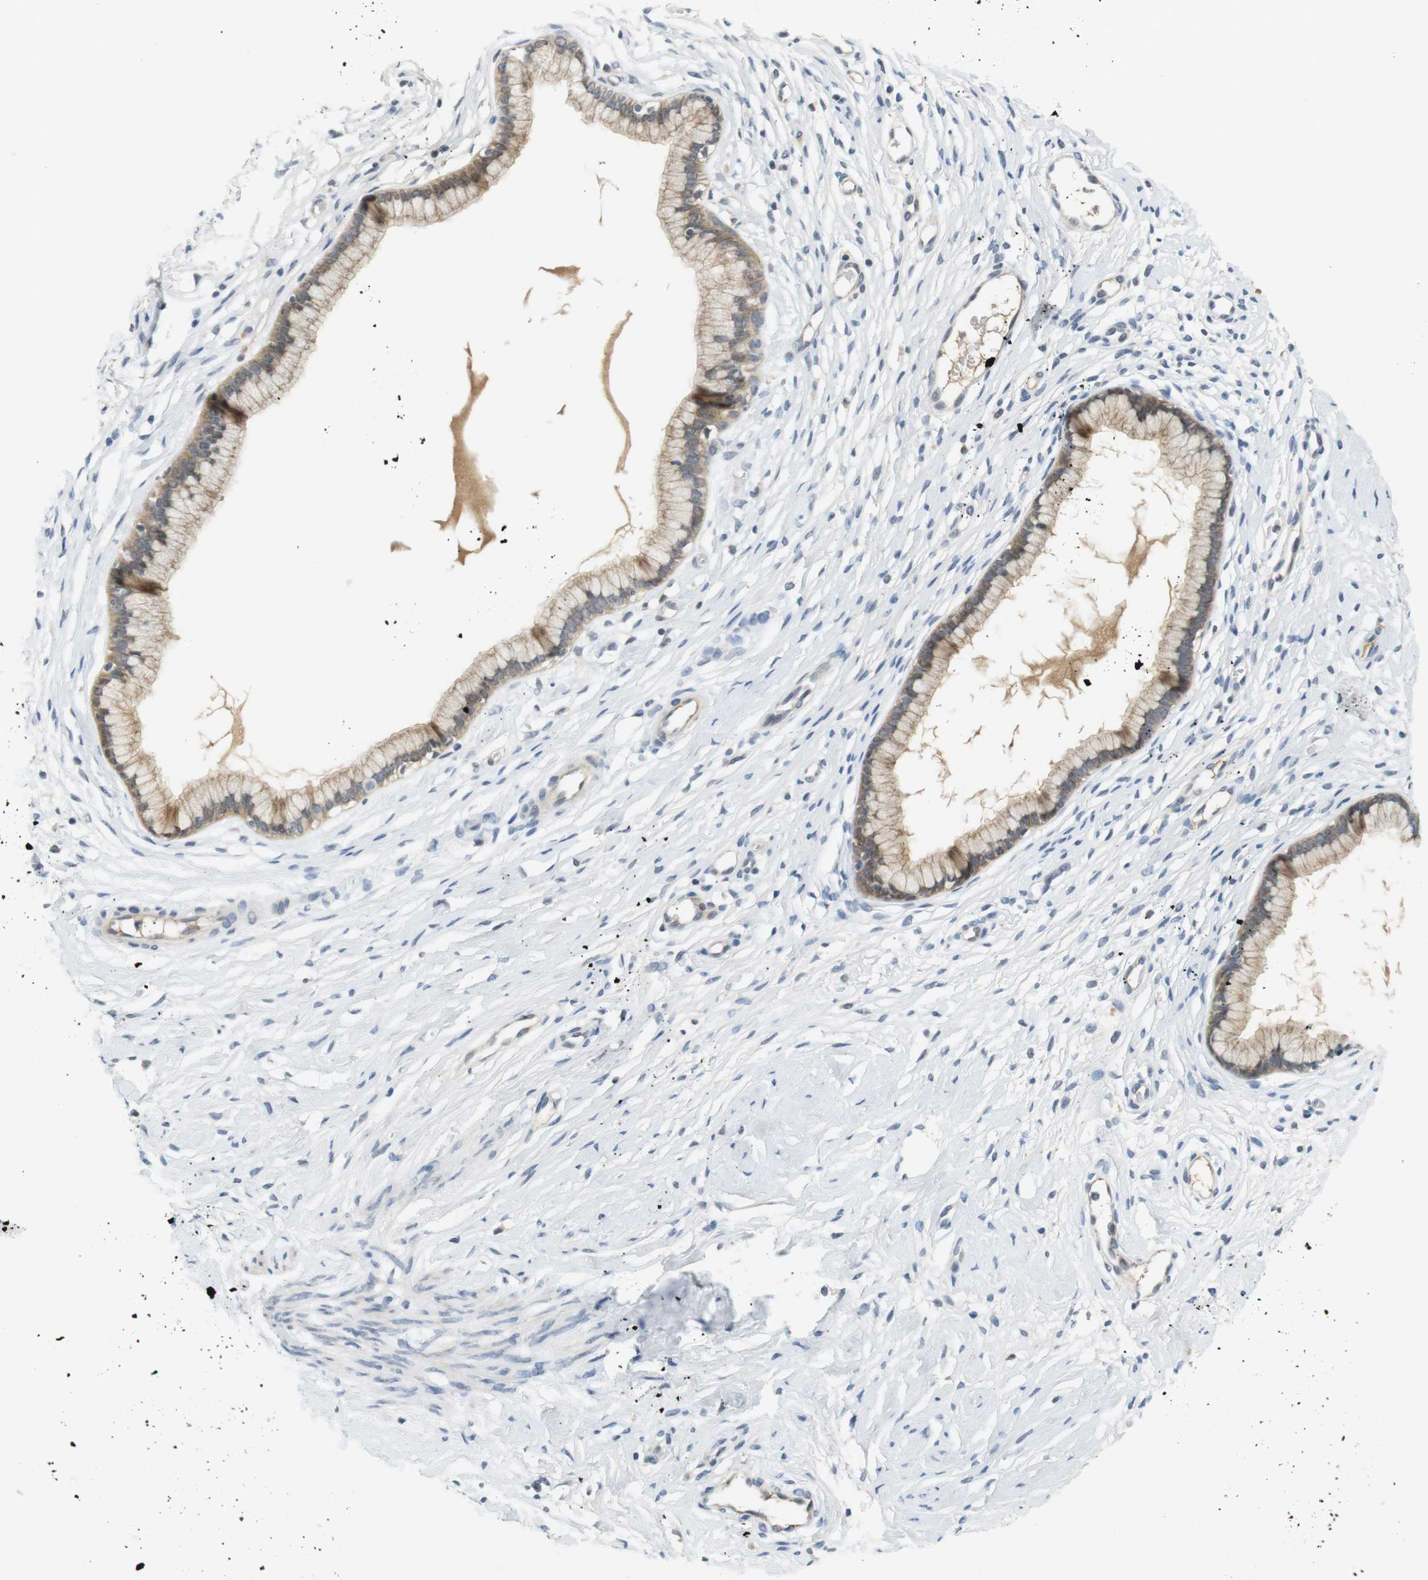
{"staining": {"intensity": "weak", "quantity": ">75%", "location": "cytoplasmic/membranous"}, "tissue": "cervix", "cell_type": "Glandular cells", "image_type": "normal", "snomed": [{"axis": "morphology", "description": "Normal tissue, NOS"}, {"axis": "topography", "description": "Cervix"}], "caption": "Brown immunohistochemical staining in normal human cervix displays weak cytoplasmic/membranous staining in about >75% of glandular cells. (IHC, brightfield microscopy, high magnification).", "gene": "WNT7A", "patient": {"sex": "female", "age": 65}}